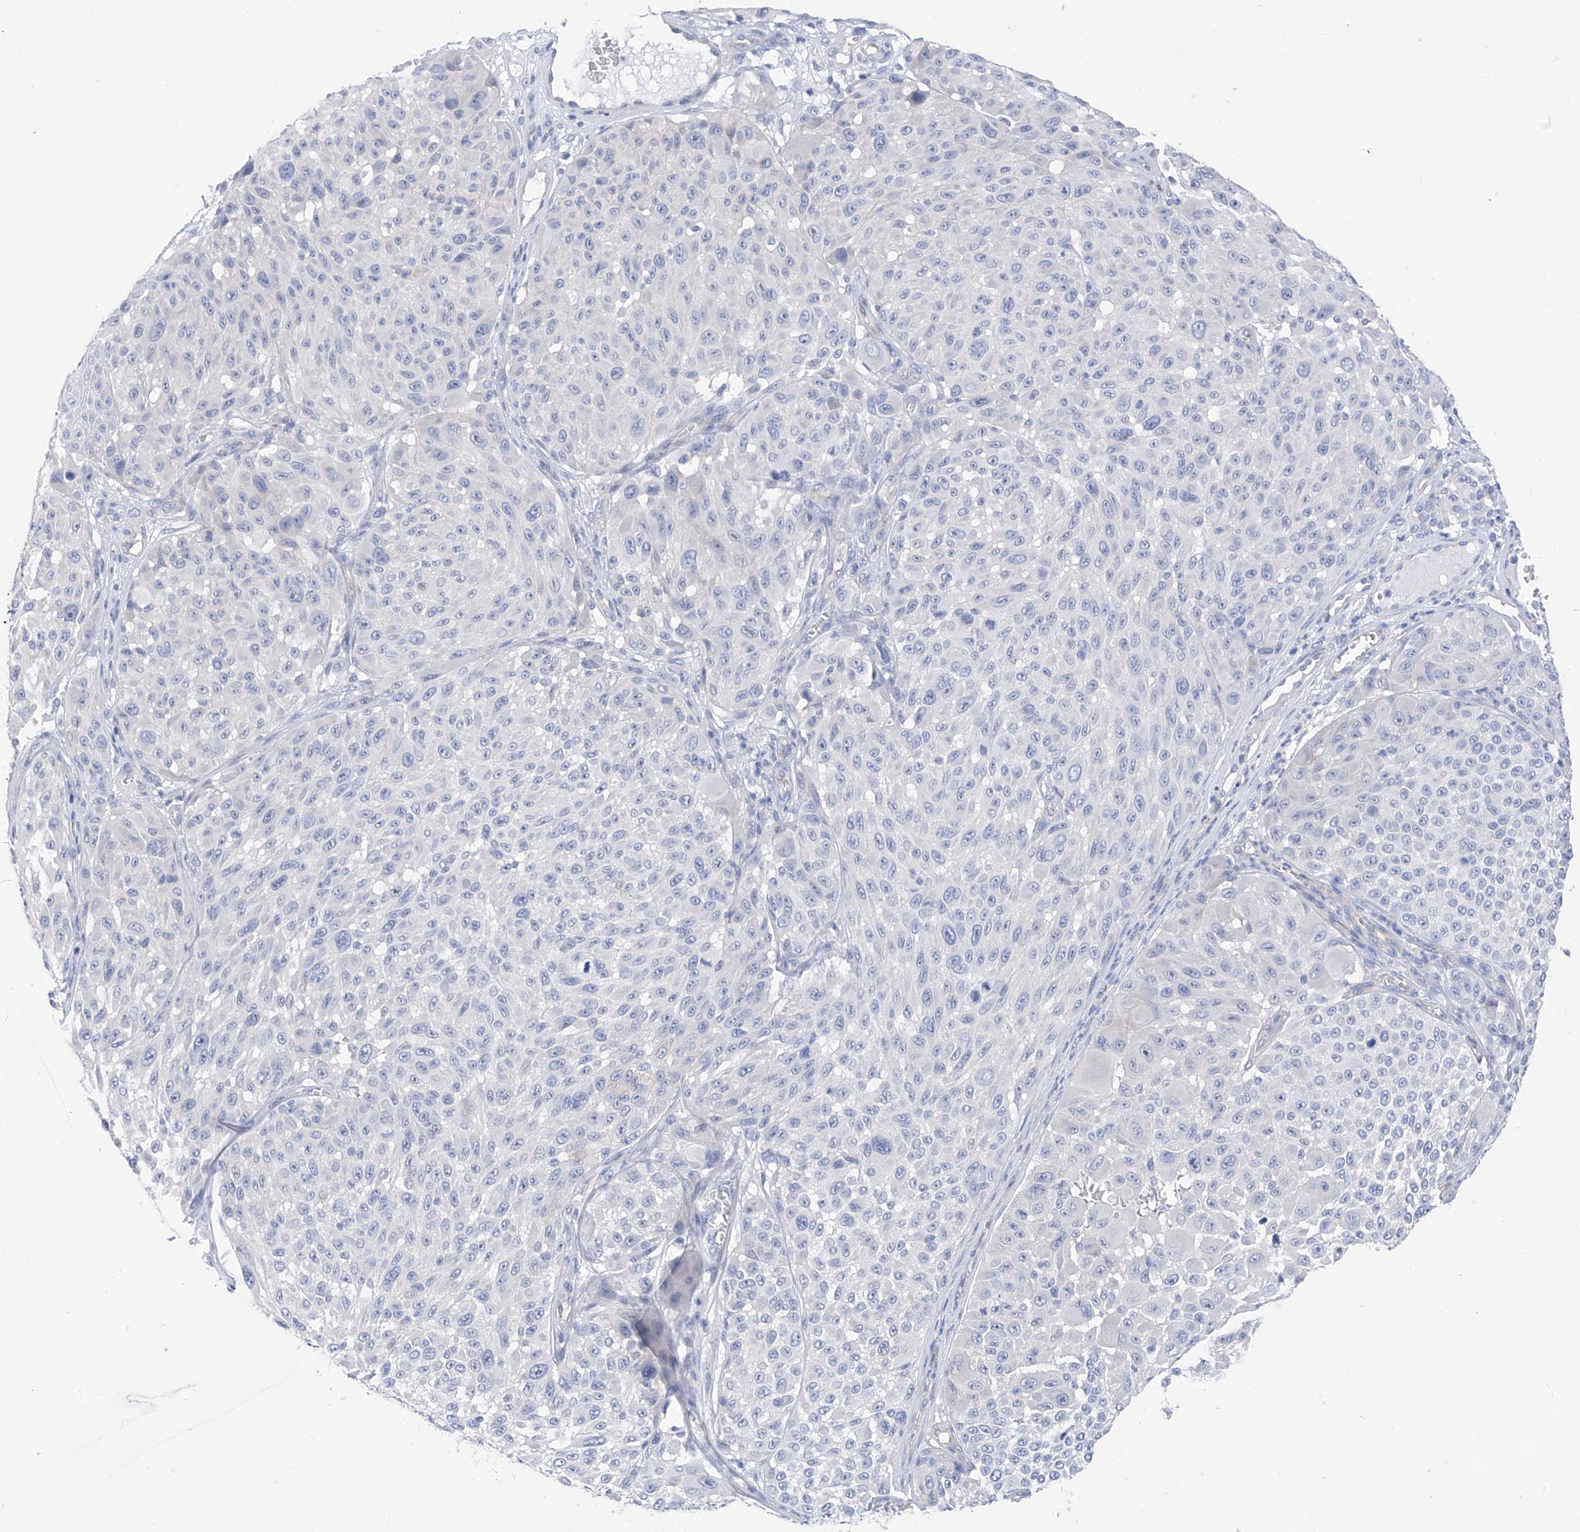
{"staining": {"intensity": "negative", "quantity": "none", "location": "none"}, "tissue": "melanoma", "cell_type": "Tumor cells", "image_type": "cancer", "snomed": [{"axis": "morphology", "description": "Malignant melanoma, NOS"}, {"axis": "topography", "description": "Skin"}], "caption": "Tumor cells are negative for brown protein staining in malignant melanoma.", "gene": "PIK3C2B", "patient": {"sex": "male", "age": 83}}